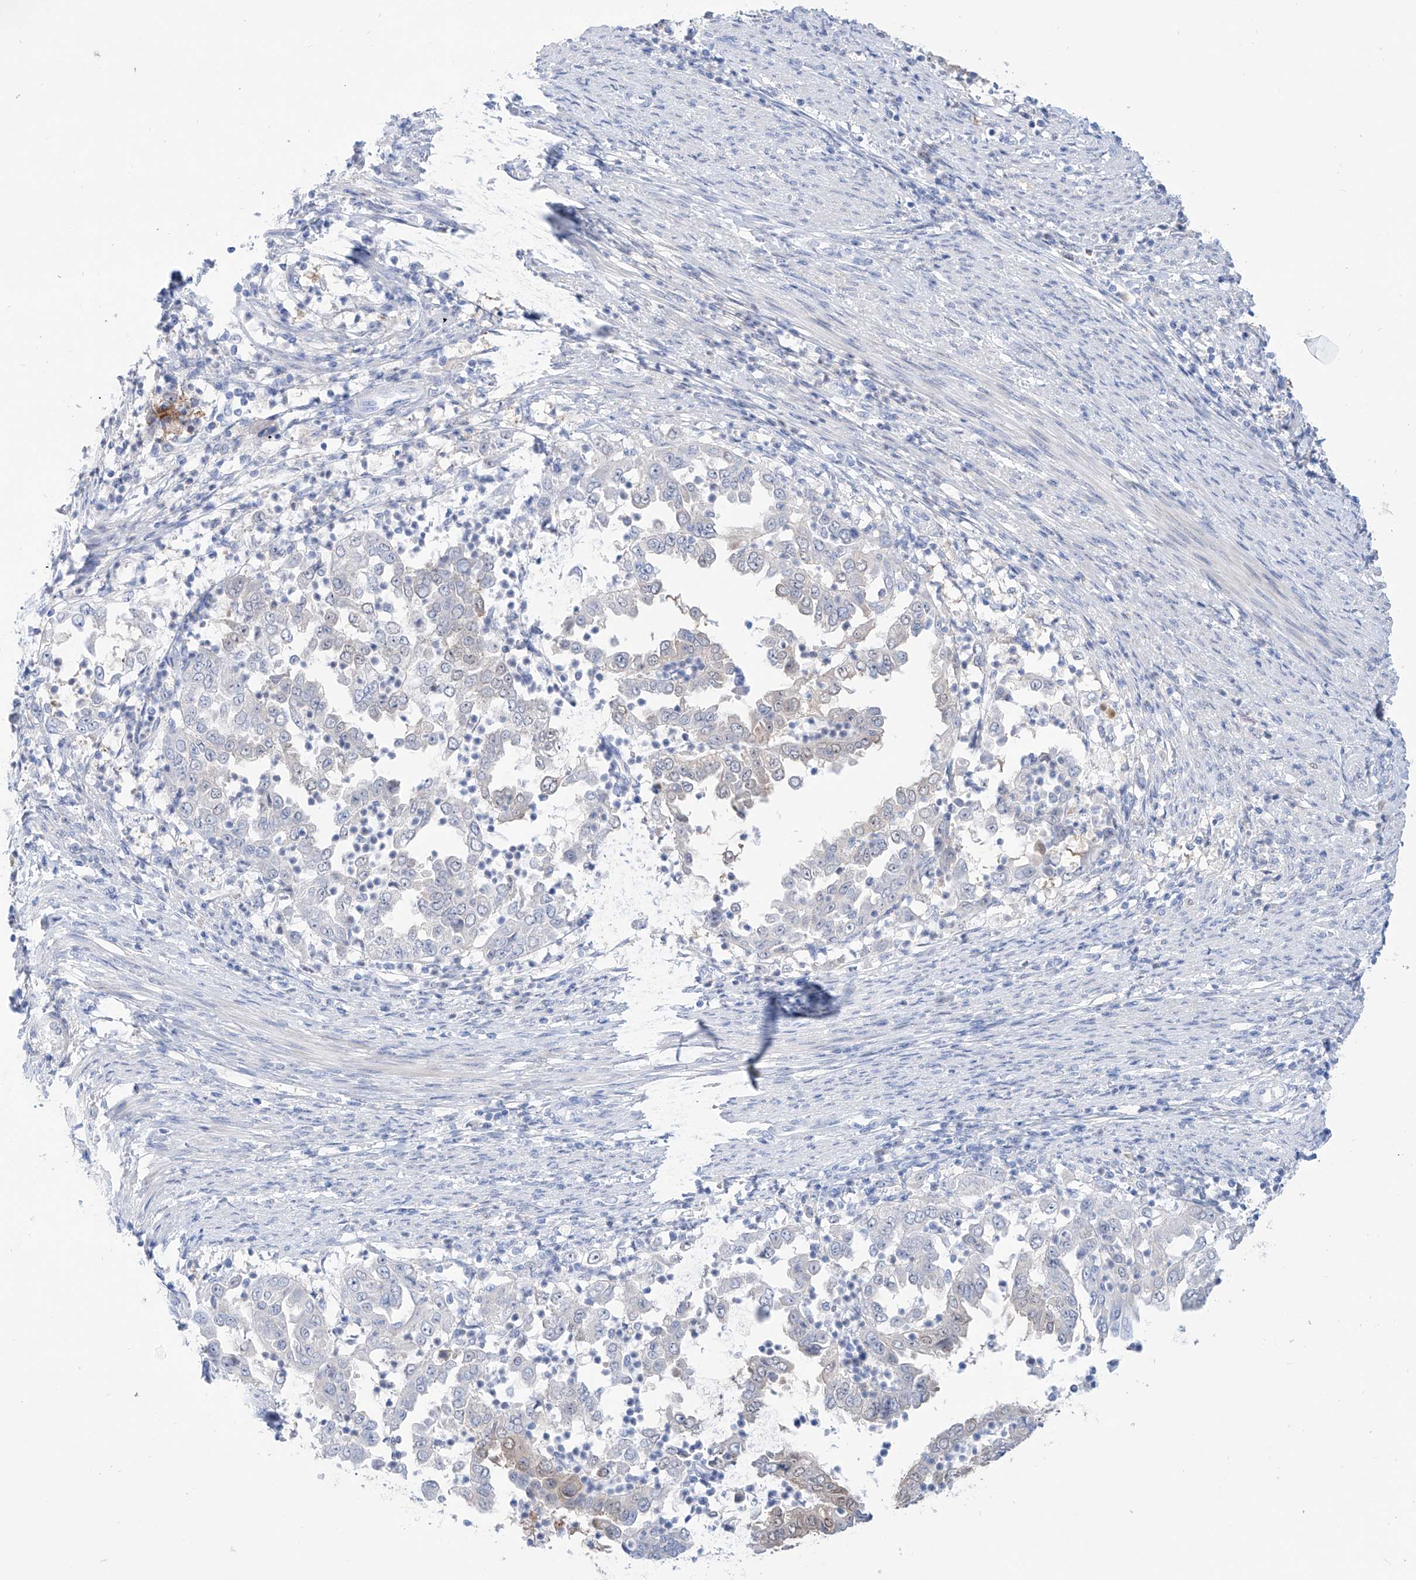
{"staining": {"intensity": "weak", "quantity": "<25%", "location": "cytoplasmic/membranous,nuclear"}, "tissue": "endometrial cancer", "cell_type": "Tumor cells", "image_type": "cancer", "snomed": [{"axis": "morphology", "description": "Adenocarcinoma, NOS"}, {"axis": "topography", "description": "Endometrium"}], "caption": "IHC photomicrograph of human adenocarcinoma (endometrial) stained for a protein (brown), which reveals no expression in tumor cells. (DAB (3,3'-diaminobenzidine) IHC visualized using brightfield microscopy, high magnification).", "gene": "PDXK", "patient": {"sex": "female", "age": 85}}